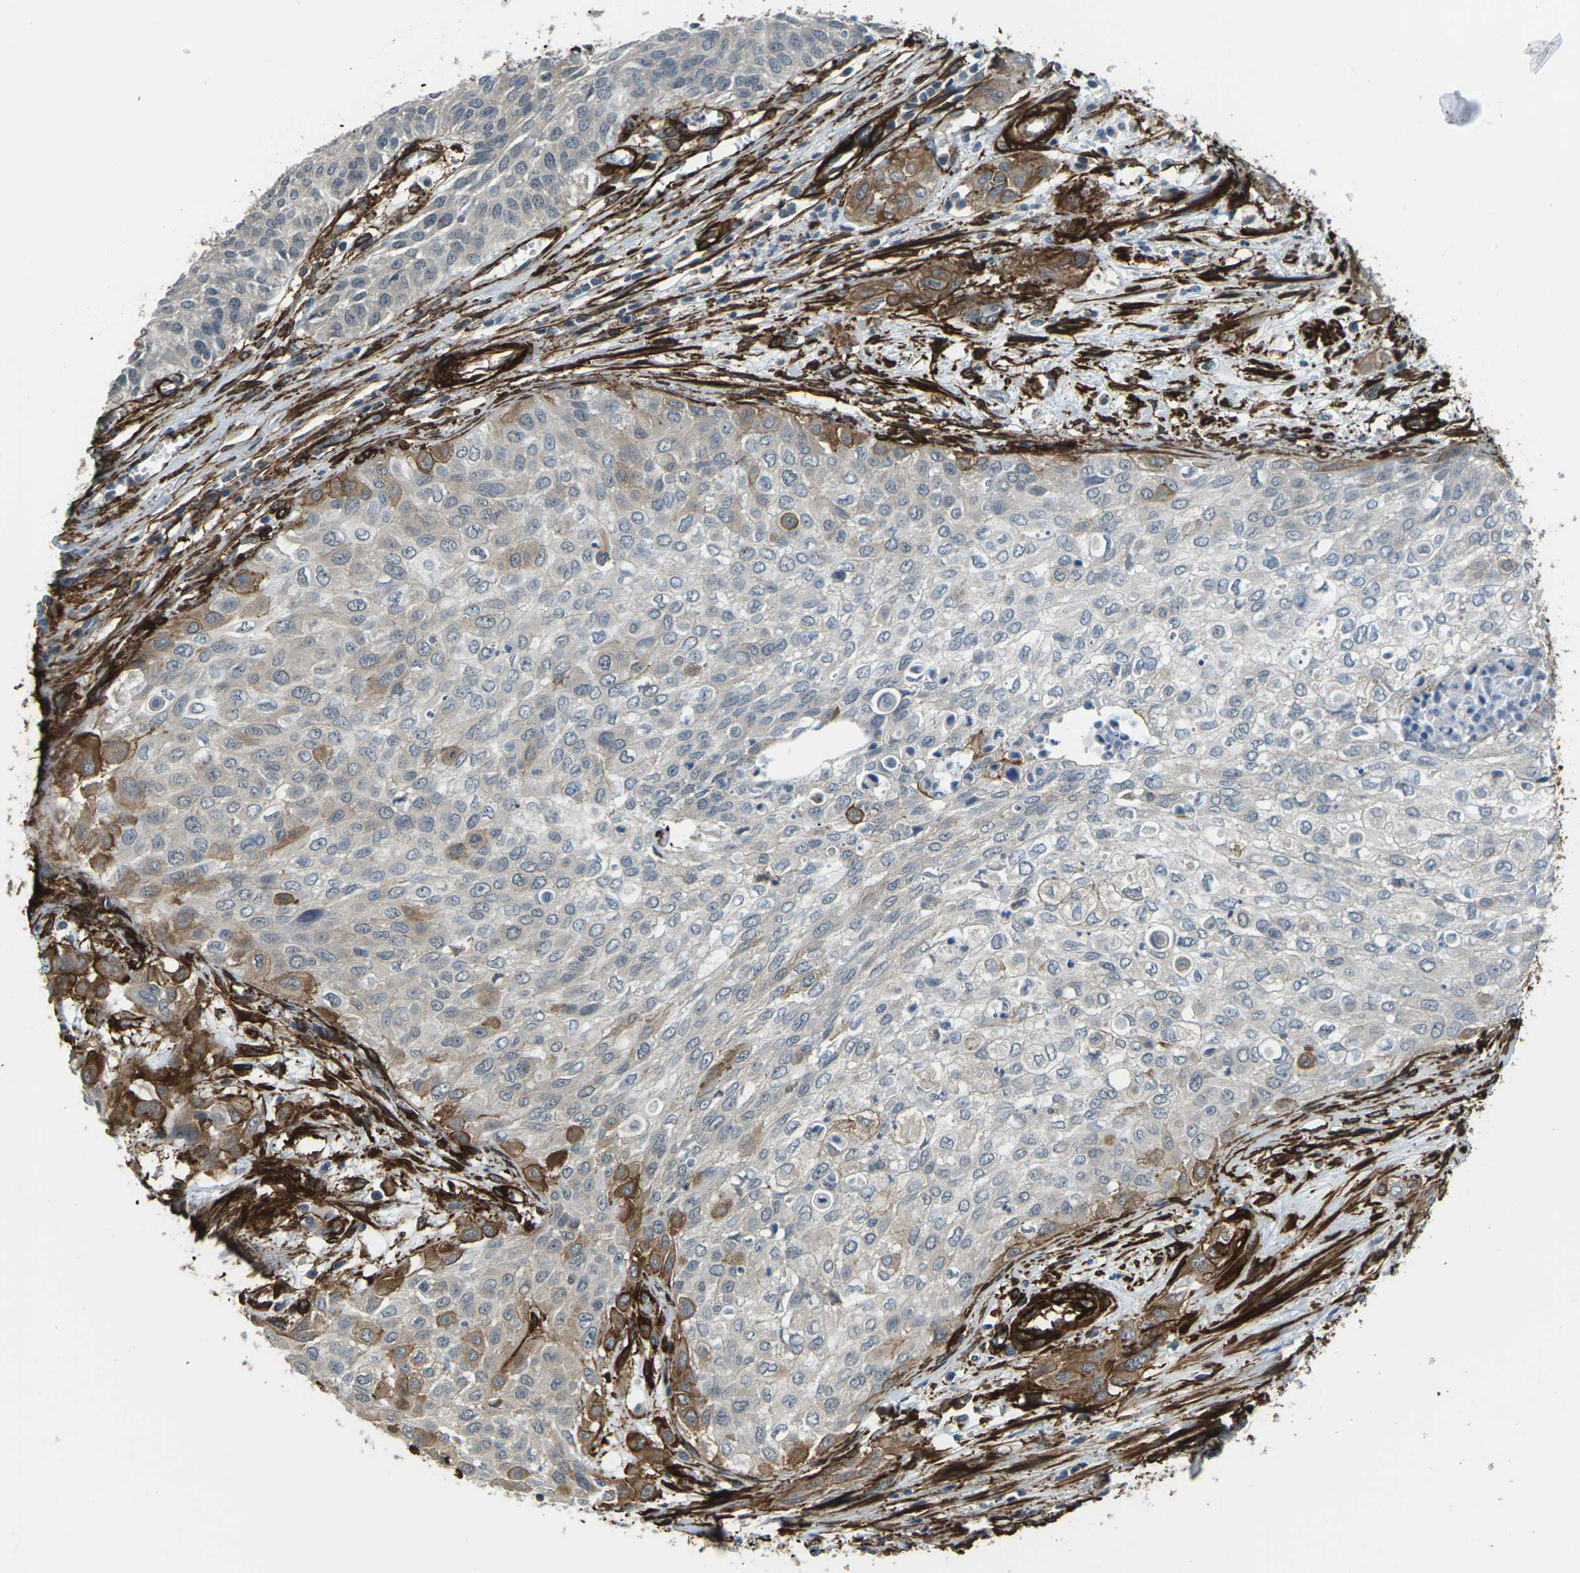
{"staining": {"intensity": "moderate", "quantity": "25%-75%", "location": "cytoplasmic/membranous"}, "tissue": "urothelial cancer", "cell_type": "Tumor cells", "image_type": "cancer", "snomed": [{"axis": "morphology", "description": "Urothelial carcinoma, High grade"}, {"axis": "topography", "description": "Urinary bladder"}], "caption": "Human high-grade urothelial carcinoma stained with a protein marker demonstrates moderate staining in tumor cells.", "gene": "GRAMD1C", "patient": {"sex": "male", "age": 57}}